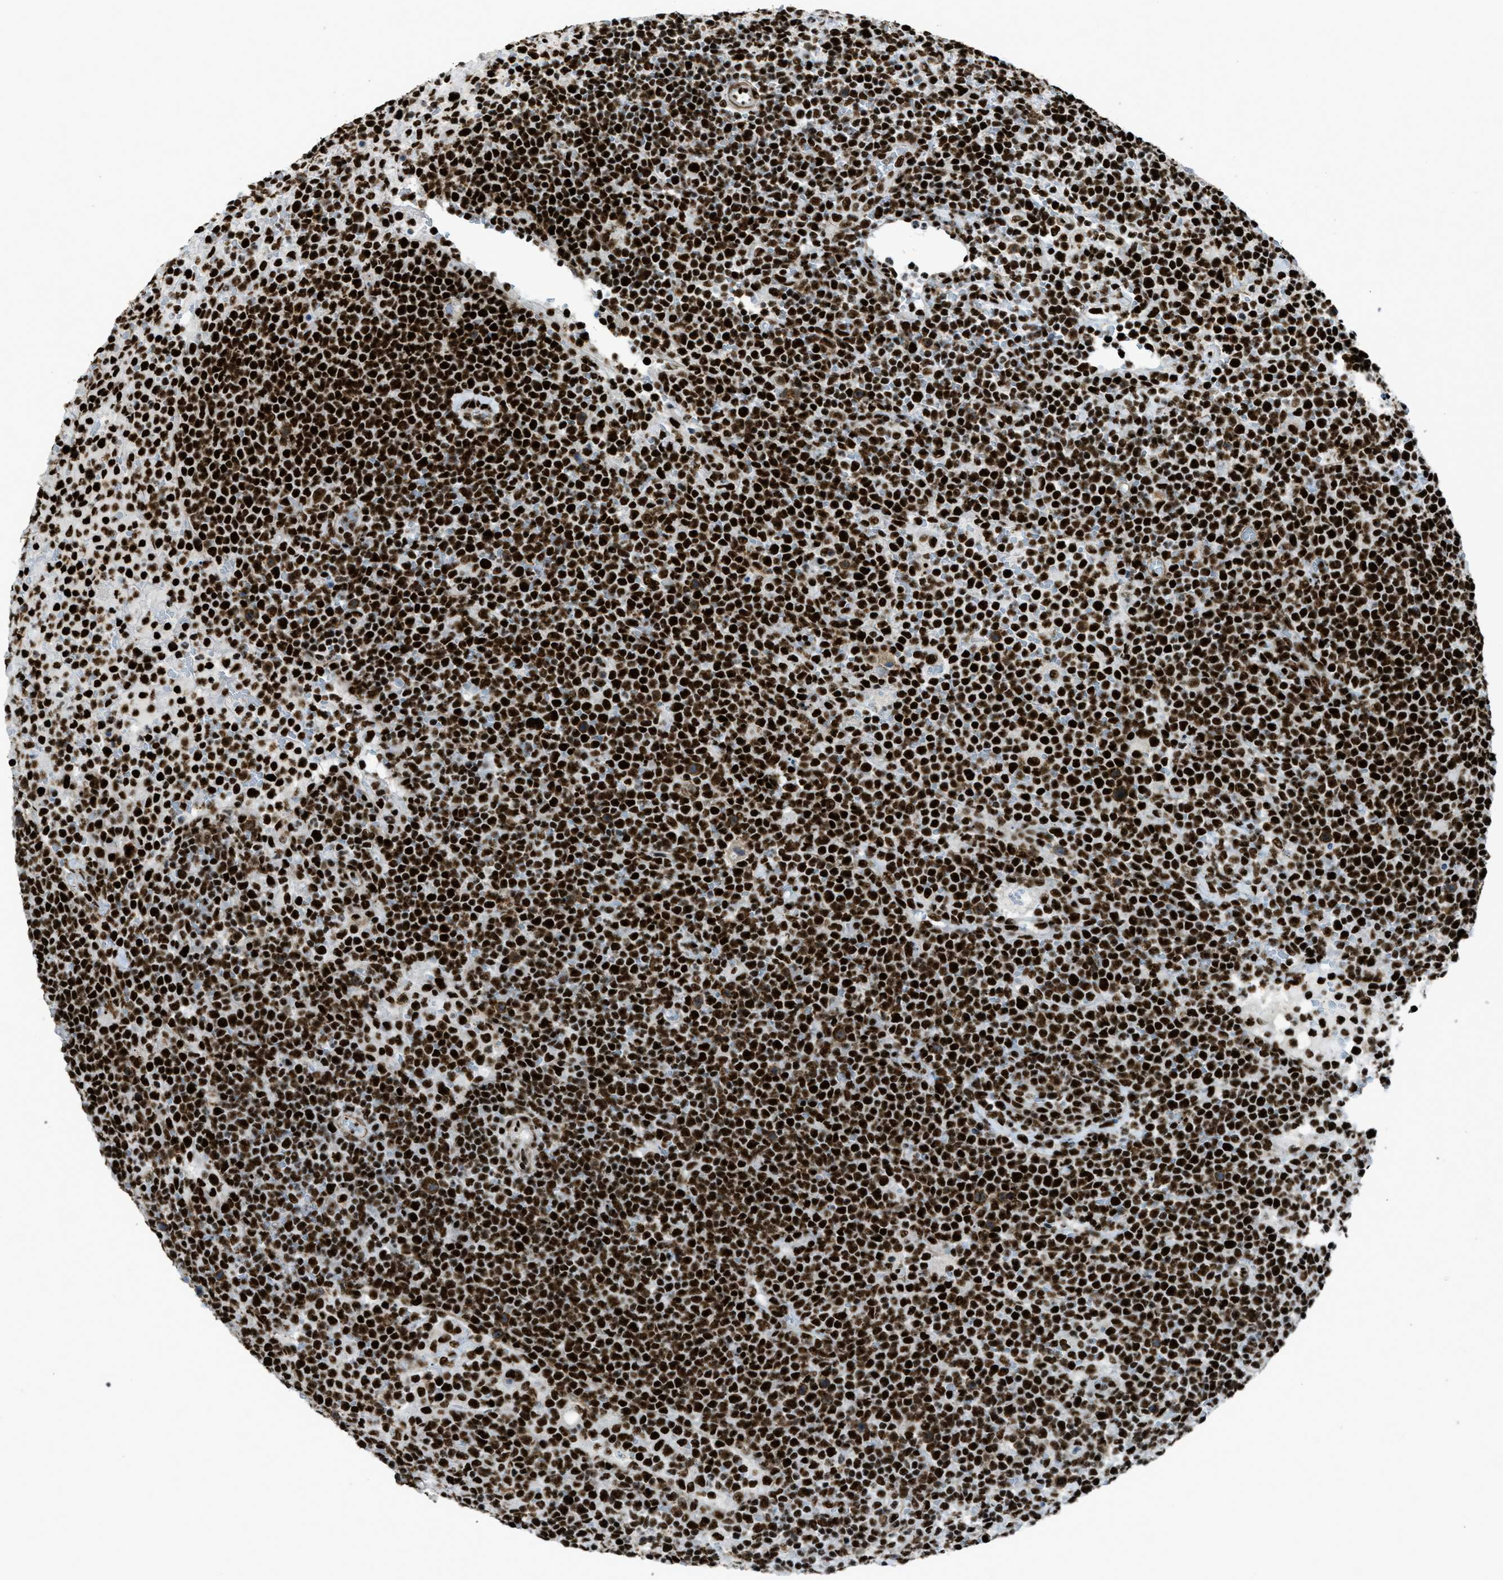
{"staining": {"intensity": "strong", "quantity": ">75%", "location": "nuclear"}, "tissue": "lymphoma", "cell_type": "Tumor cells", "image_type": "cancer", "snomed": [{"axis": "morphology", "description": "Malignant lymphoma, non-Hodgkin's type, High grade"}, {"axis": "topography", "description": "Lymph node"}], "caption": "A high amount of strong nuclear staining is present in approximately >75% of tumor cells in malignant lymphoma, non-Hodgkin's type (high-grade) tissue.", "gene": "ZNF207", "patient": {"sex": "male", "age": 61}}